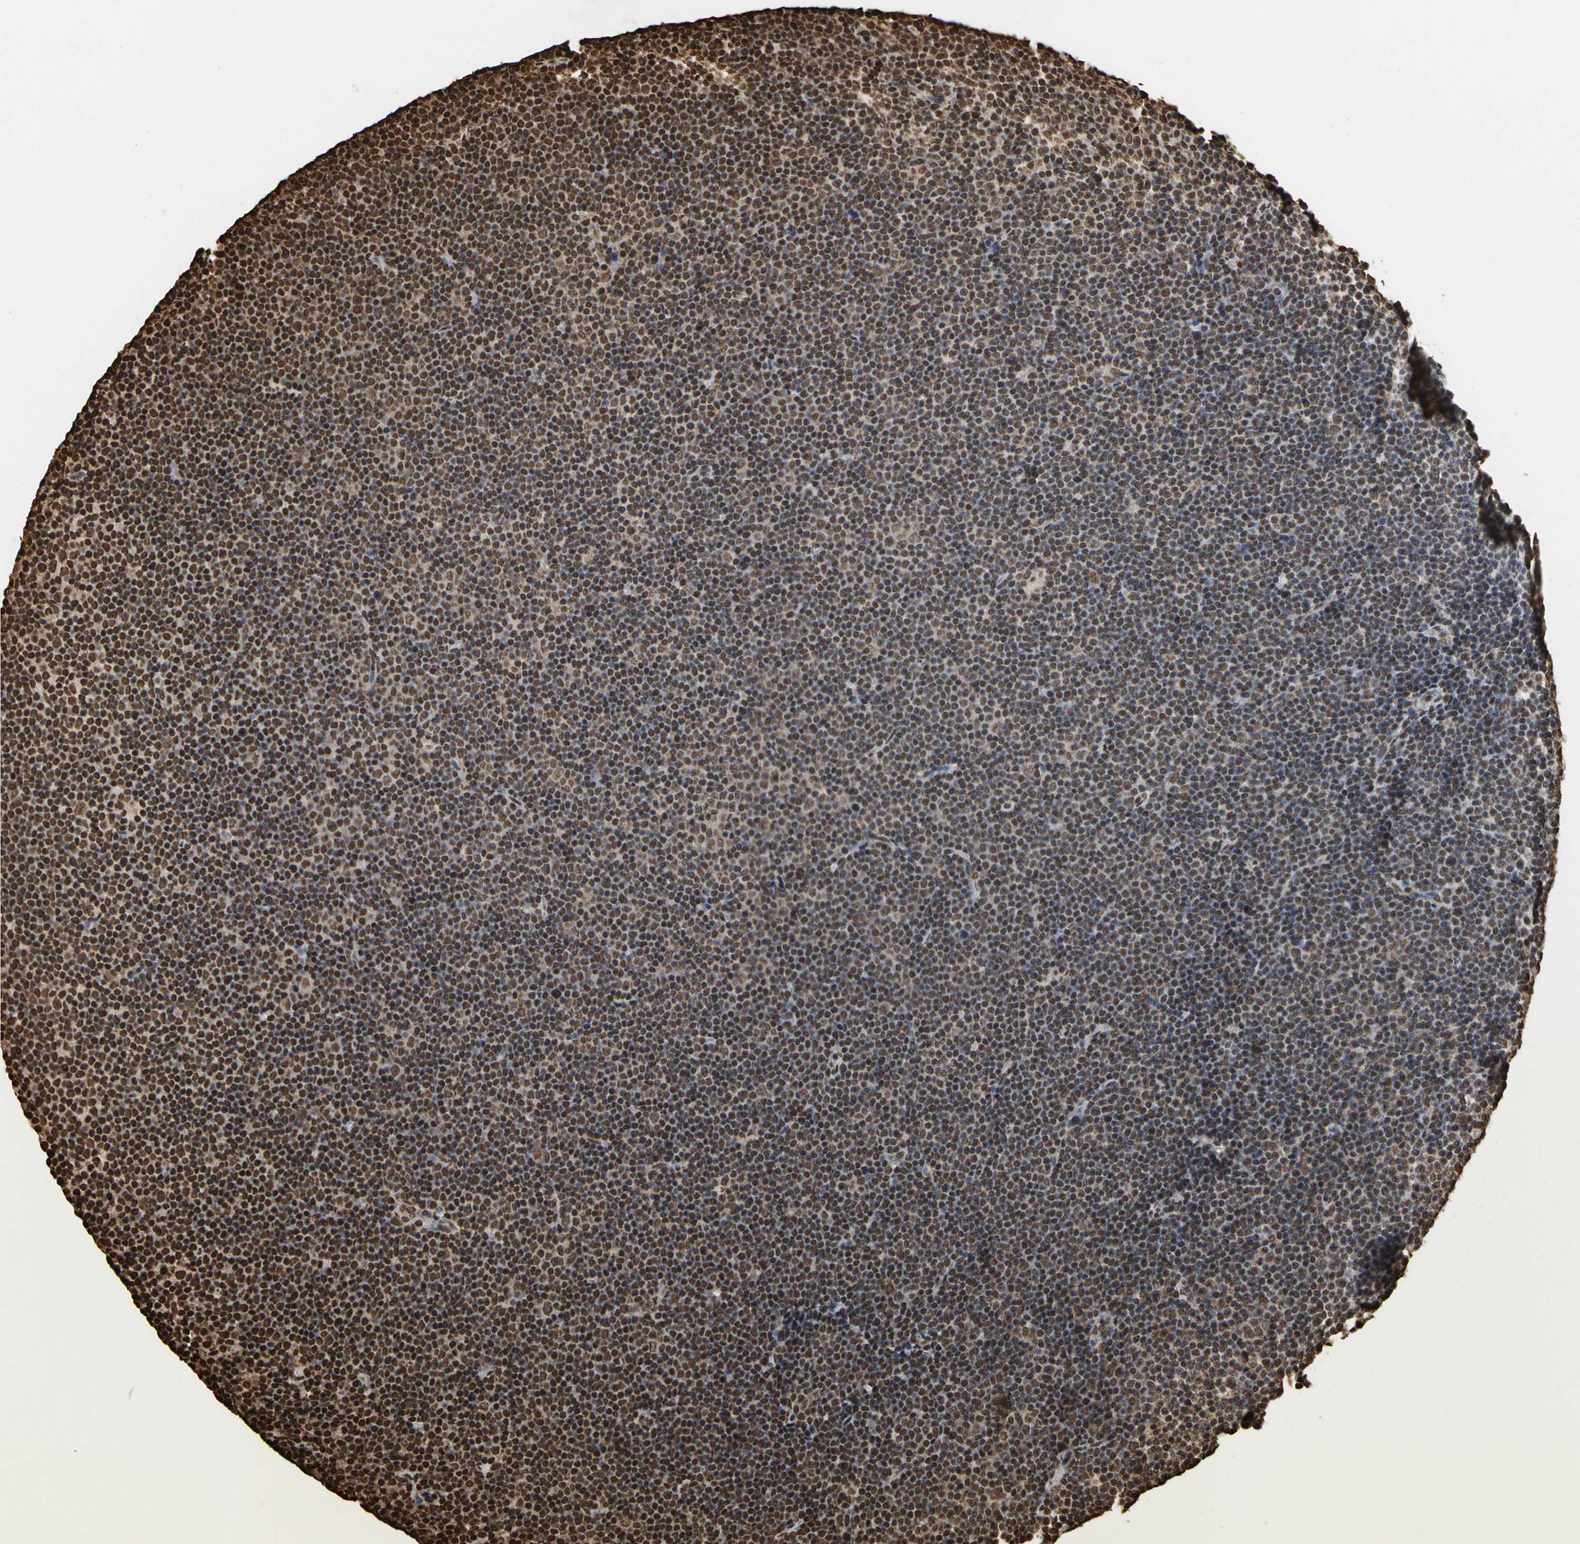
{"staining": {"intensity": "strong", "quantity": ">75%", "location": "cytoplasmic/membranous,nuclear"}, "tissue": "lymphoma", "cell_type": "Tumor cells", "image_type": "cancer", "snomed": [{"axis": "morphology", "description": "Malignant lymphoma, non-Hodgkin's type, Low grade"}, {"axis": "topography", "description": "Lymph node"}], "caption": "This is an image of immunohistochemistry staining of lymphoma, which shows strong positivity in the cytoplasmic/membranous and nuclear of tumor cells.", "gene": "HNRNPK", "patient": {"sex": "female", "age": 67}}